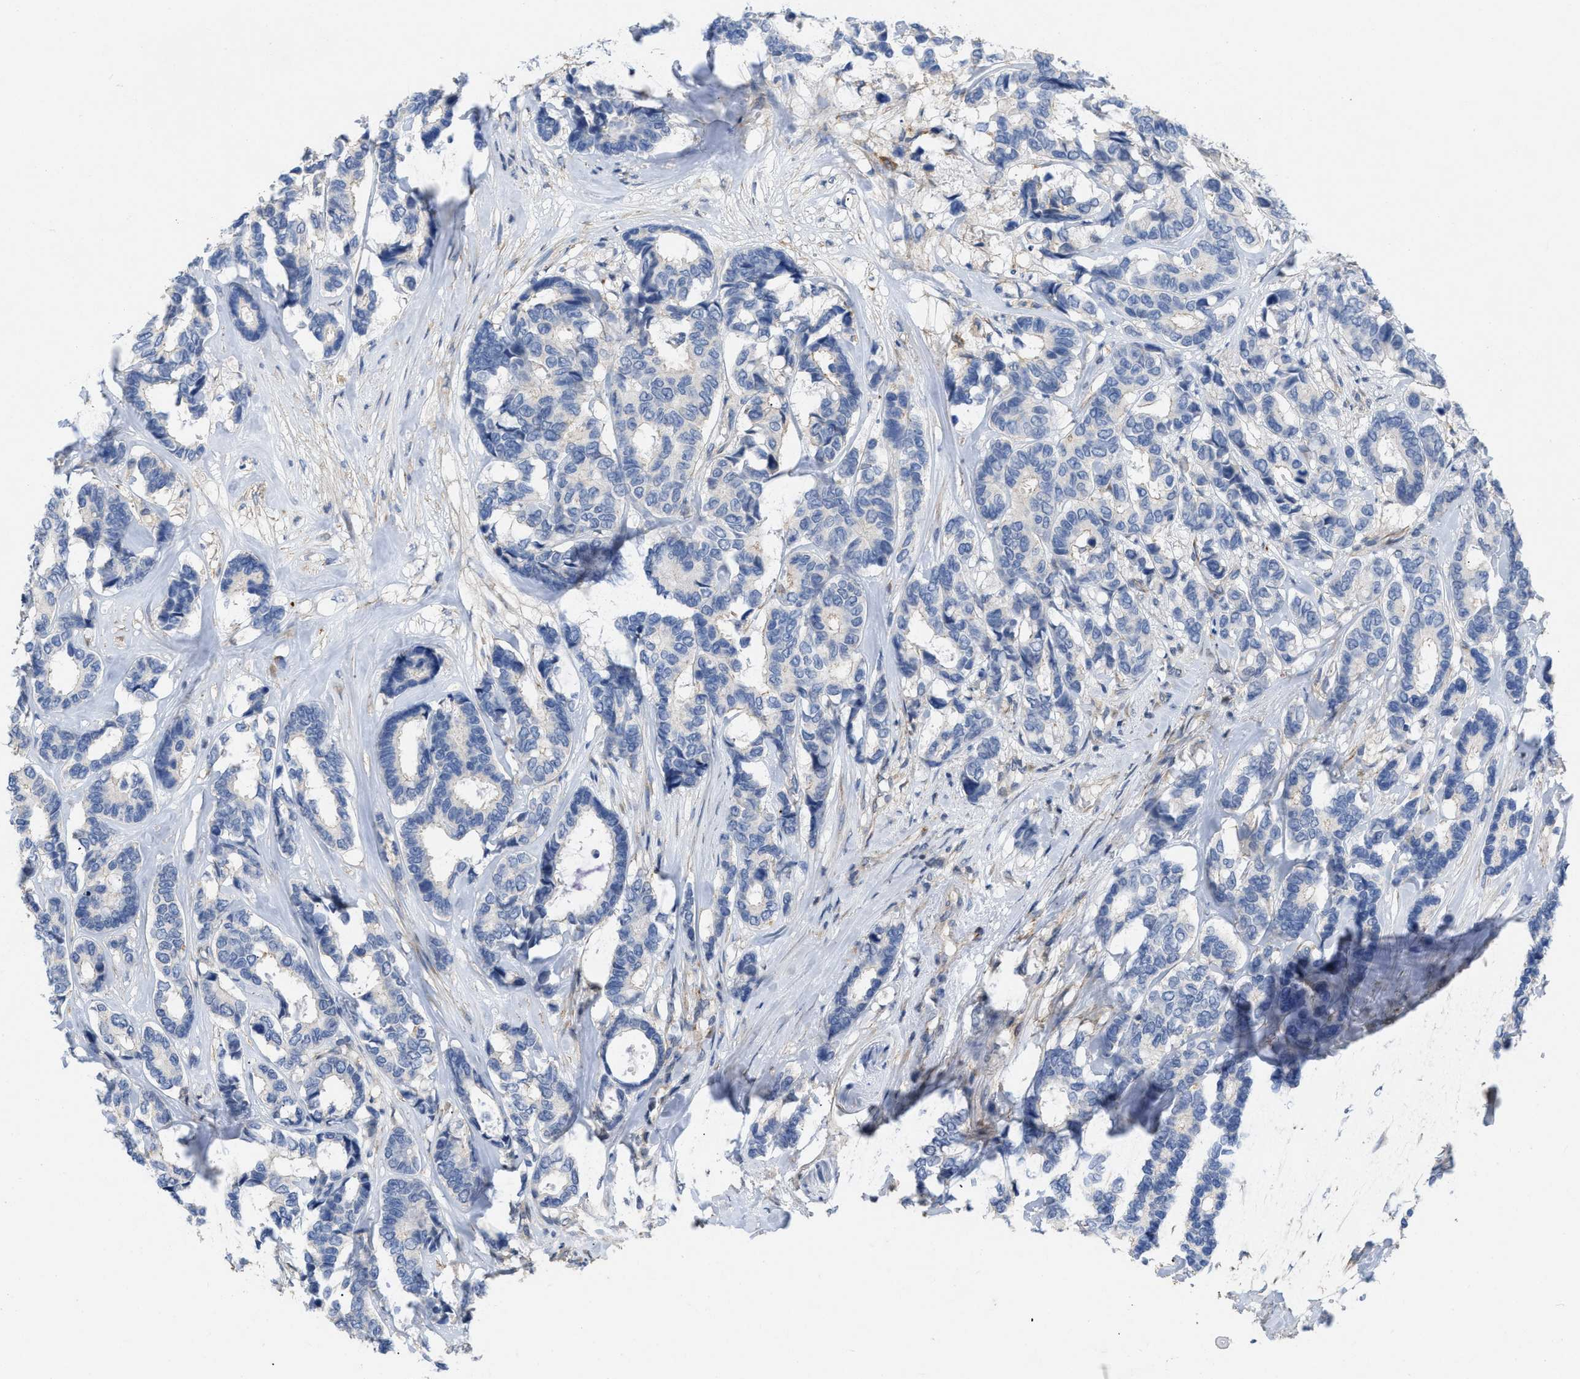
{"staining": {"intensity": "negative", "quantity": "none", "location": "none"}, "tissue": "breast cancer", "cell_type": "Tumor cells", "image_type": "cancer", "snomed": [{"axis": "morphology", "description": "Duct carcinoma"}, {"axis": "topography", "description": "Breast"}], "caption": "This is a micrograph of immunohistochemistry staining of breast intraductal carcinoma, which shows no expression in tumor cells. (DAB (3,3'-diaminobenzidine) immunohistochemistry (IHC) with hematoxylin counter stain).", "gene": "TMEM131", "patient": {"sex": "female", "age": 87}}